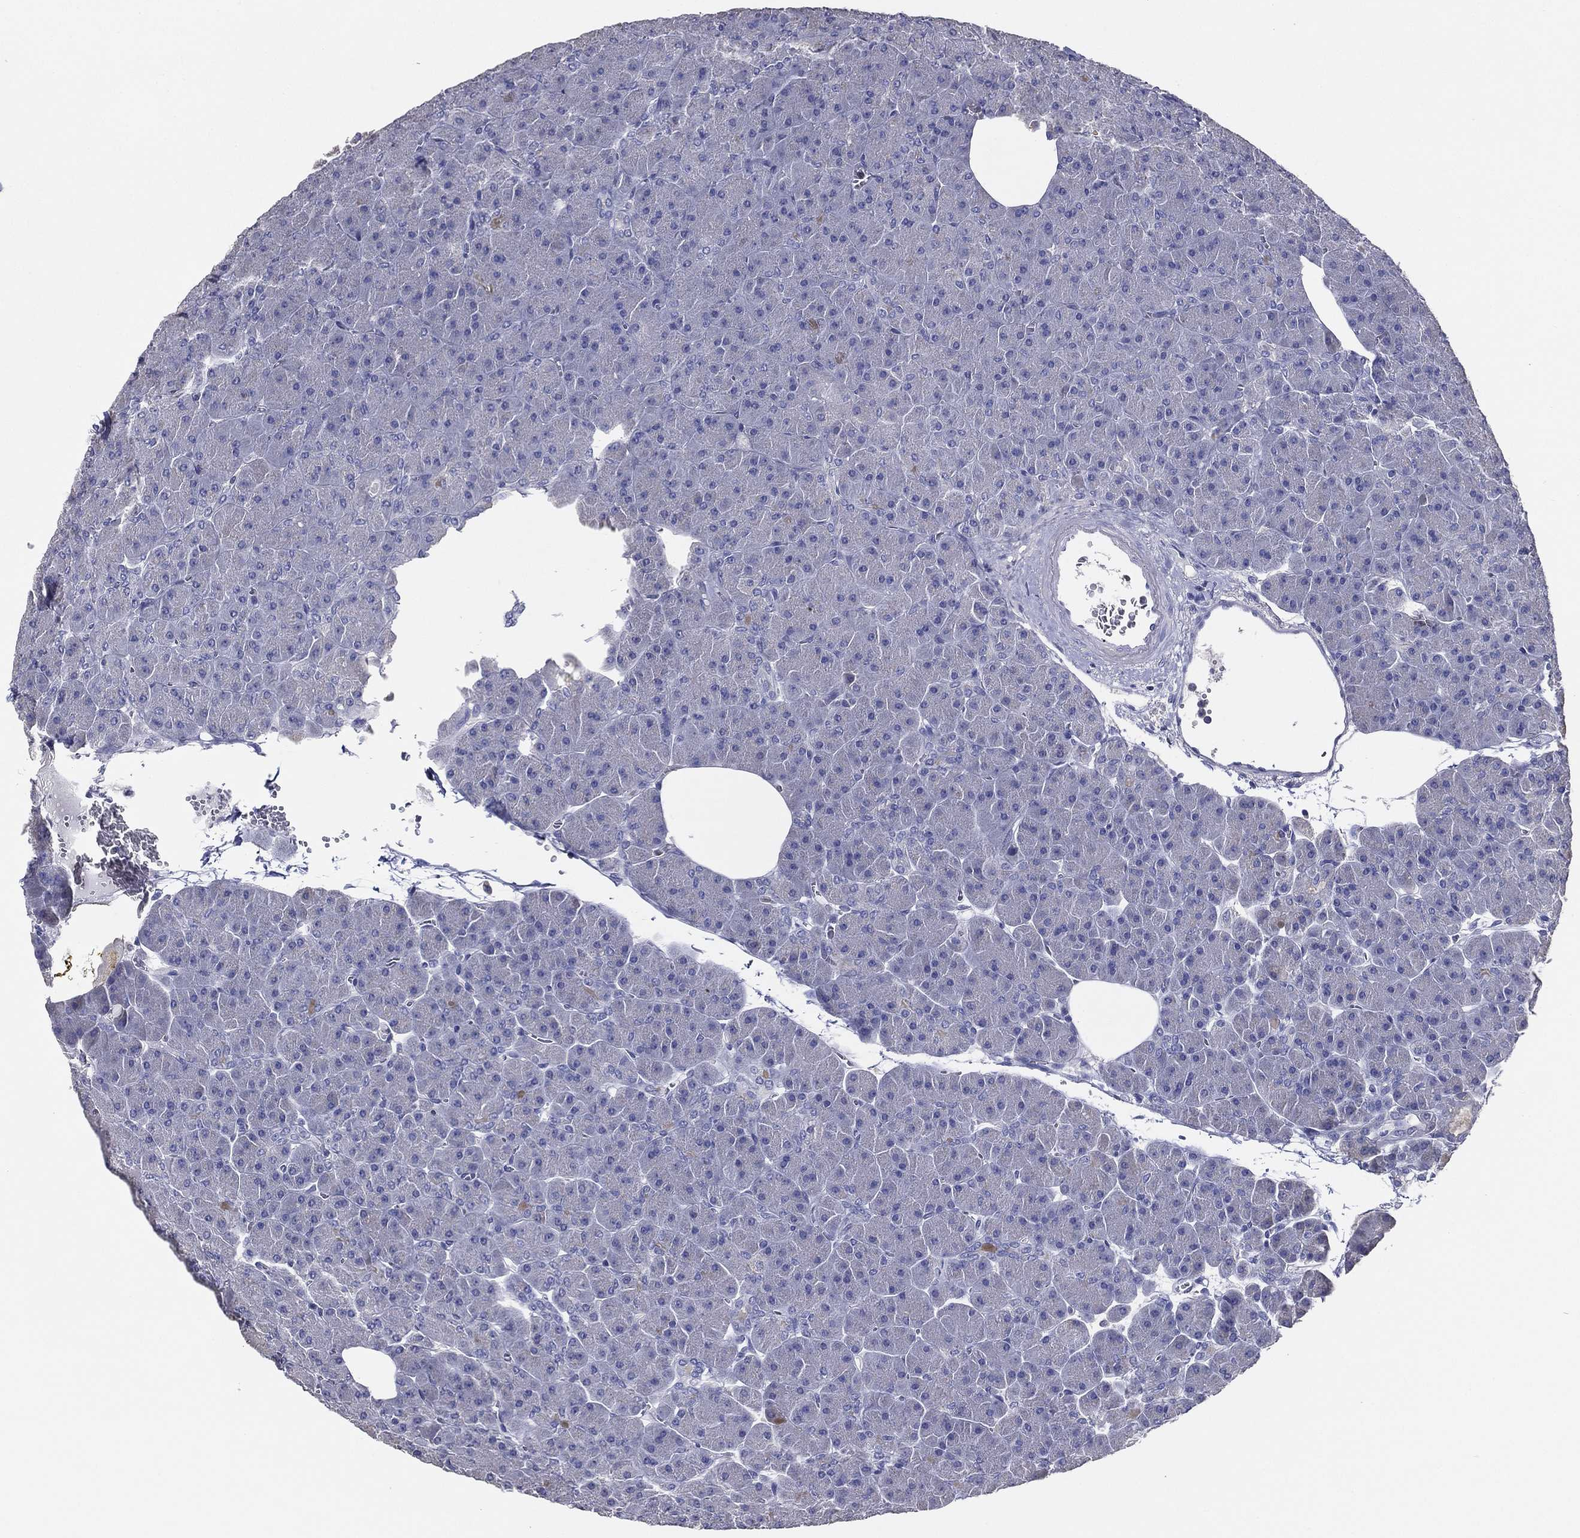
{"staining": {"intensity": "negative", "quantity": "none", "location": "none"}, "tissue": "pancreas", "cell_type": "Exocrine glandular cells", "image_type": "normal", "snomed": [{"axis": "morphology", "description": "Normal tissue, NOS"}, {"axis": "topography", "description": "Pancreas"}], "caption": "Exocrine glandular cells show no significant protein positivity in normal pancreas. Nuclei are stained in blue.", "gene": "TFAP2A", "patient": {"sex": "male", "age": 61}}